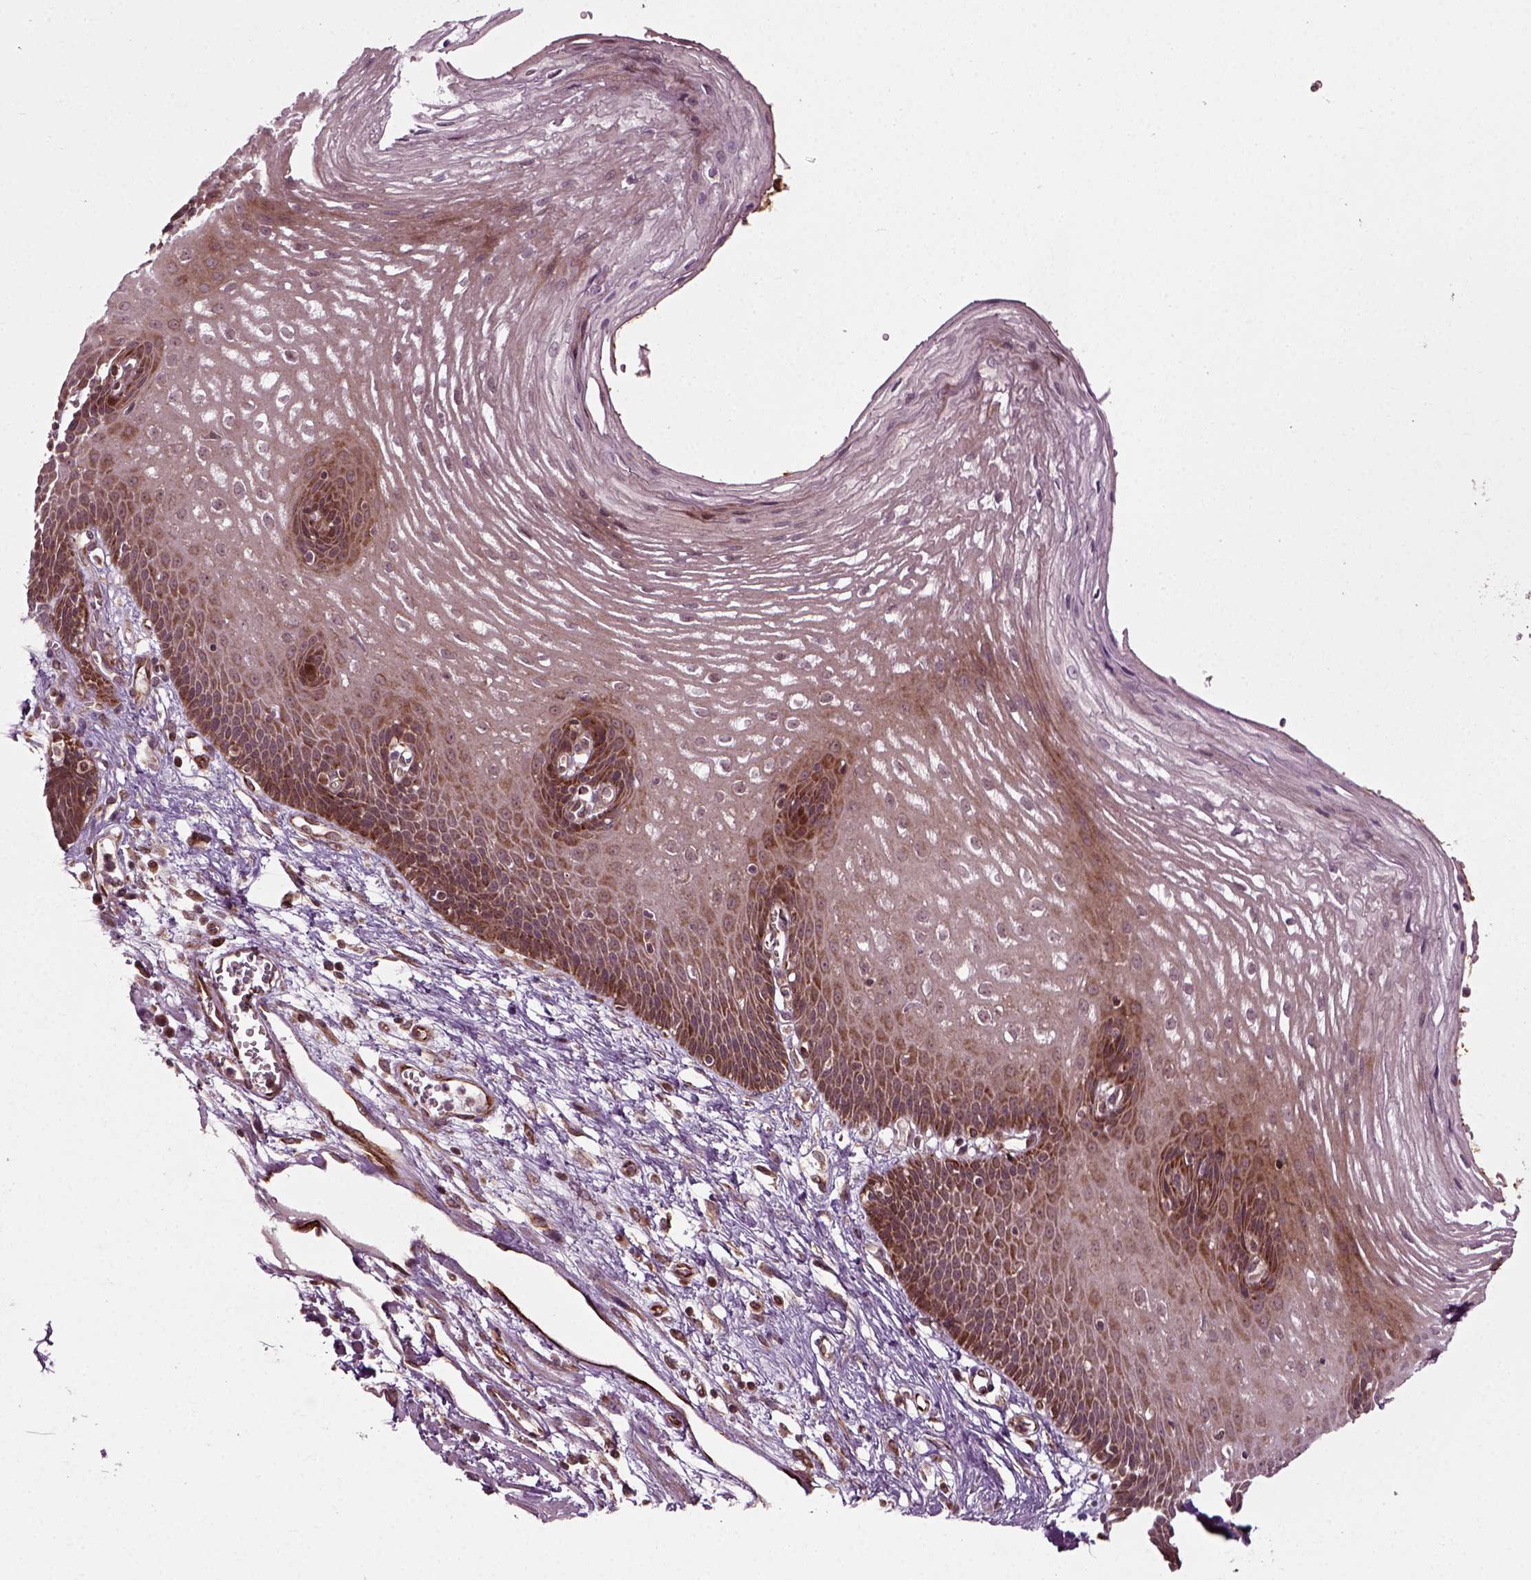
{"staining": {"intensity": "strong", "quantity": ">75%", "location": "cytoplasmic/membranous"}, "tissue": "esophagus", "cell_type": "Squamous epithelial cells", "image_type": "normal", "snomed": [{"axis": "morphology", "description": "Normal tissue, NOS"}, {"axis": "topography", "description": "Esophagus"}], "caption": "Immunohistochemistry image of benign human esophagus stained for a protein (brown), which shows high levels of strong cytoplasmic/membranous staining in approximately >75% of squamous epithelial cells.", "gene": "PLCD3", "patient": {"sex": "male", "age": 72}}